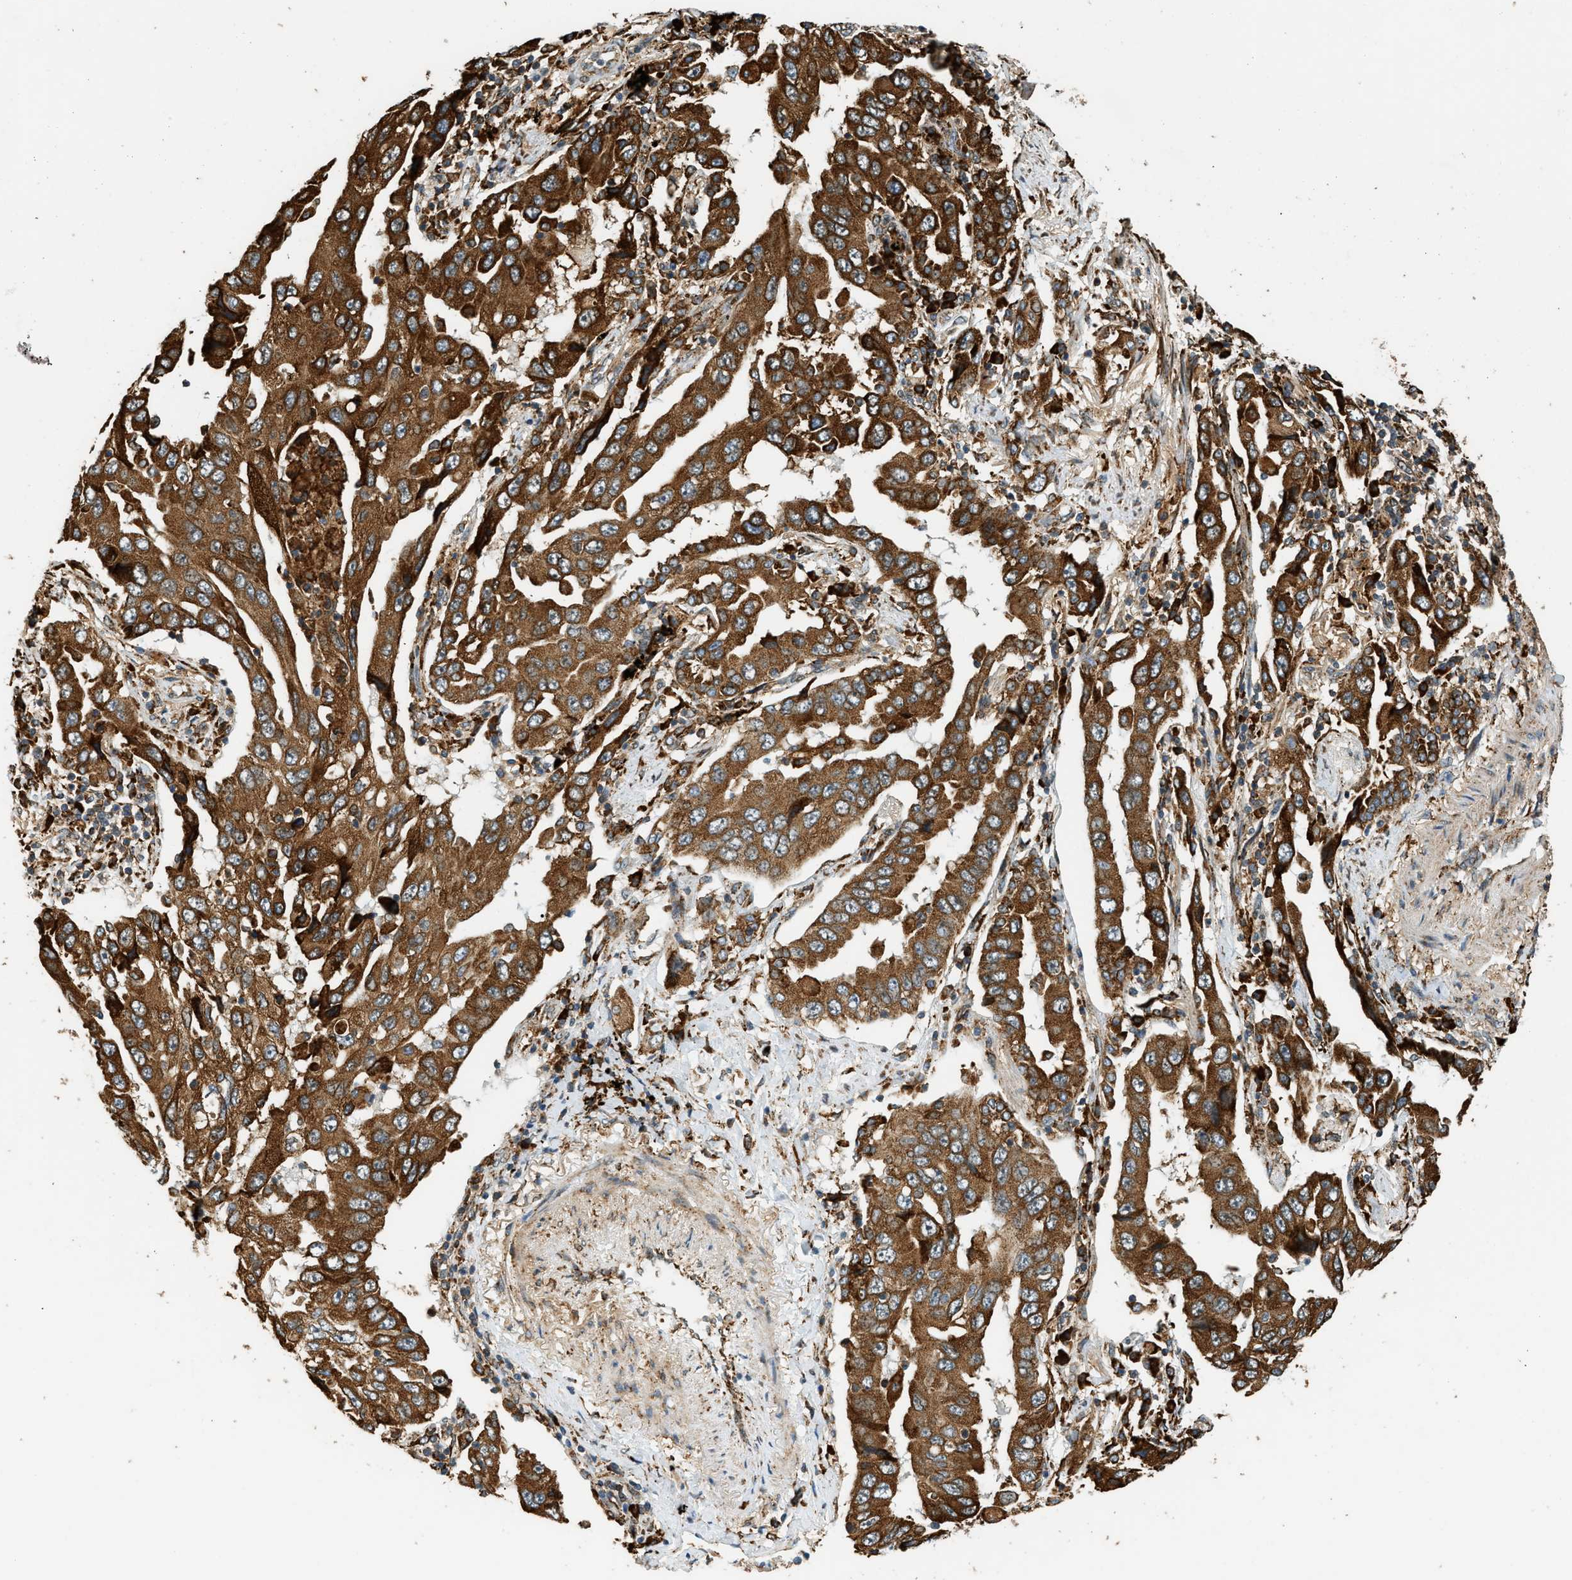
{"staining": {"intensity": "strong", "quantity": ">75%", "location": "cytoplasmic/membranous"}, "tissue": "lung cancer", "cell_type": "Tumor cells", "image_type": "cancer", "snomed": [{"axis": "morphology", "description": "Adenocarcinoma, NOS"}, {"axis": "topography", "description": "Lung"}], "caption": "Approximately >75% of tumor cells in adenocarcinoma (lung) reveal strong cytoplasmic/membranous protein staining as visualized by brown immunohistochemical staining.", "gene": "SEMA4D", "patient": {"sex": "female", "age": 65}}